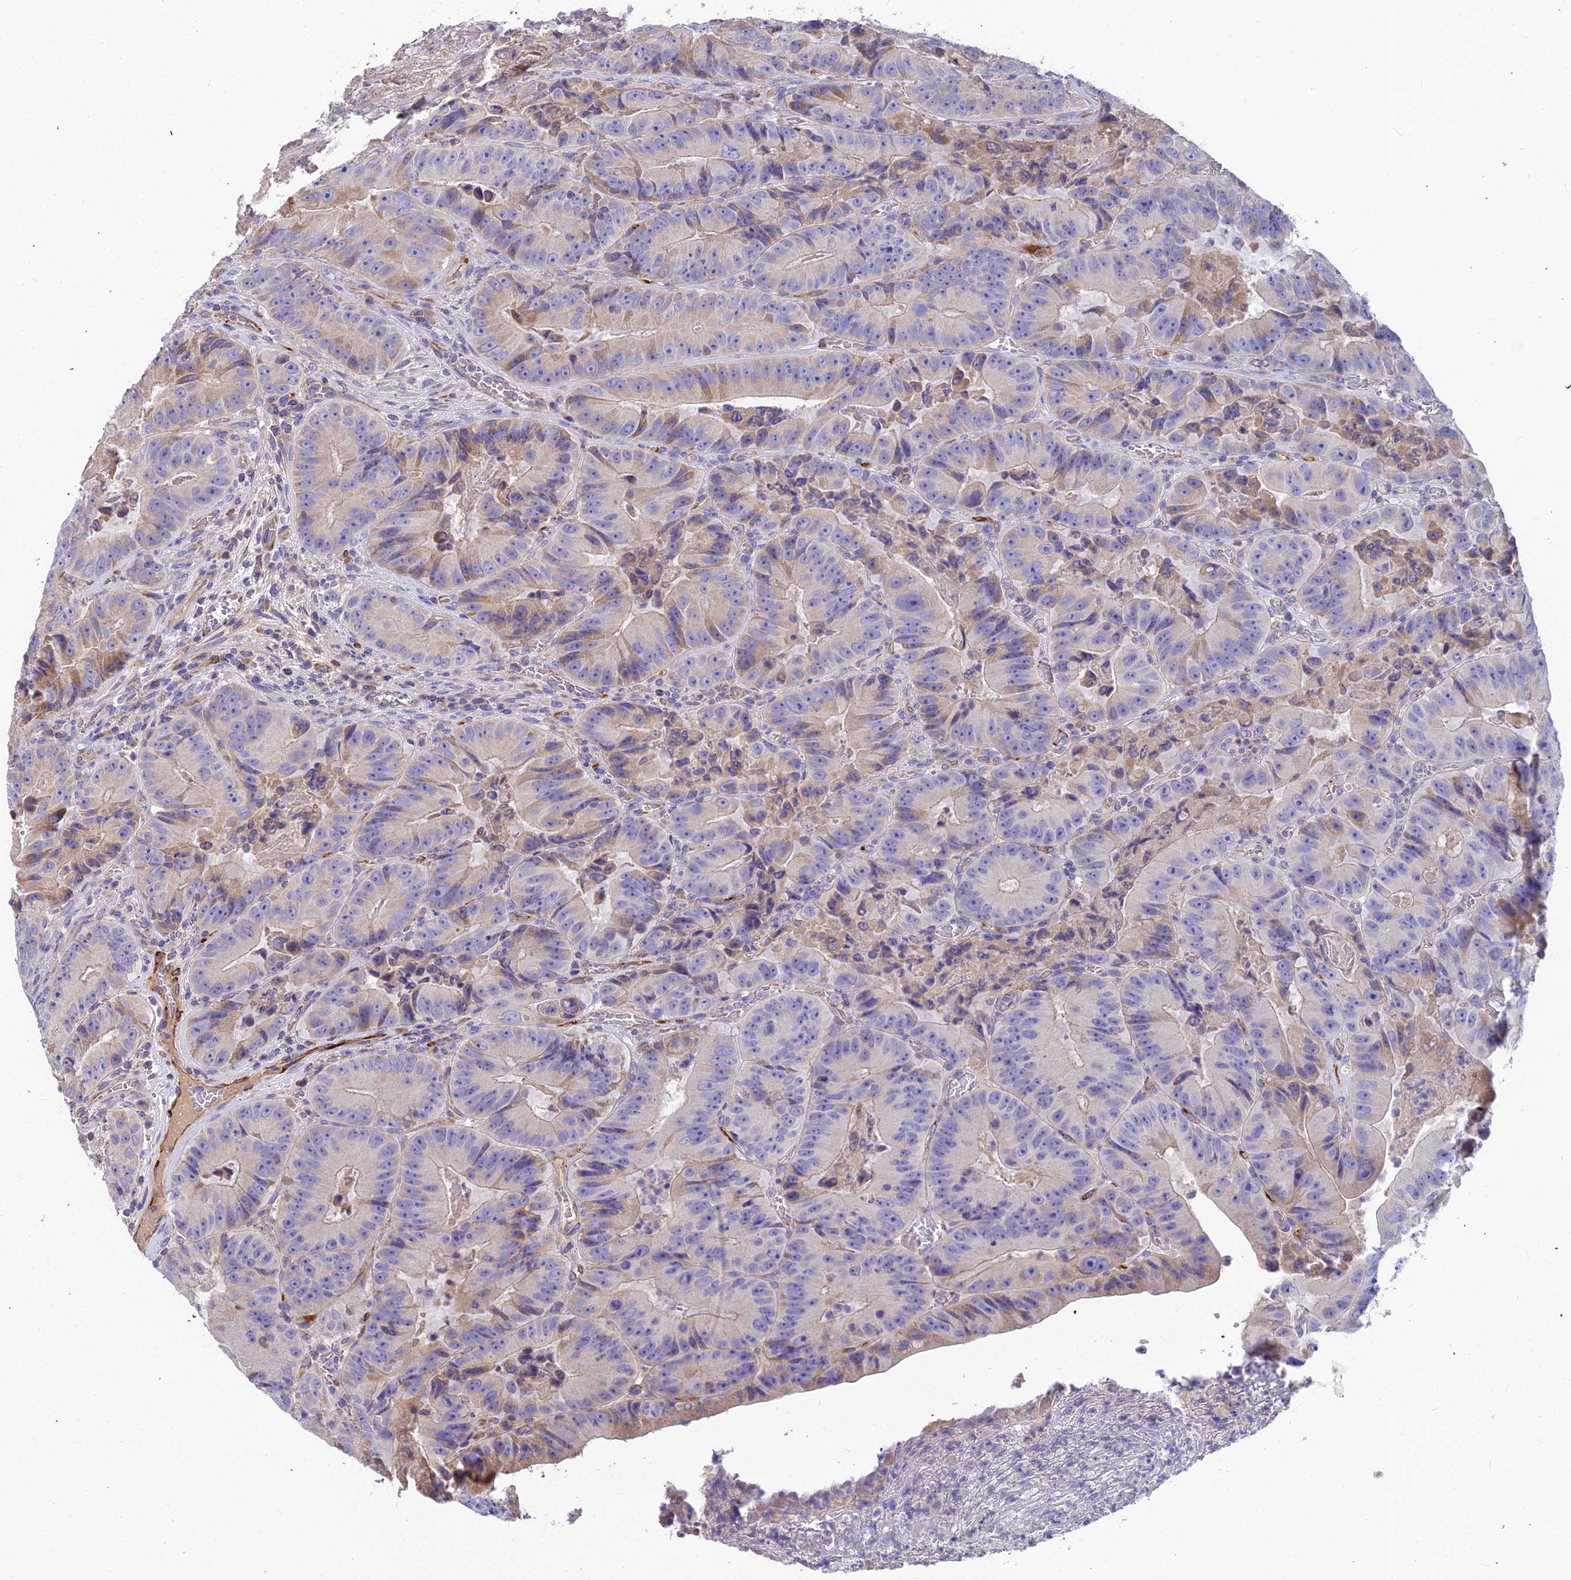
{"staining": {"intensity": "weak", "quantity": "<25%", "location": "cytoplasmic/membranous"}, "tissue": "colorectal cancer", "cell_type": "Tumor cells", "image_type": "cancer", "snomed": [{"axis": "morphology", "description": "Adenocarcinoma, NOS"}, {"axis": "topography", "description": "Colon"}], "caption": "Image shows no significant protein staining in tumor cells of adenocarcinoma (colorectal).", "gene": "ASPHD1", "patient": {"sex": "female", "age": 86}}